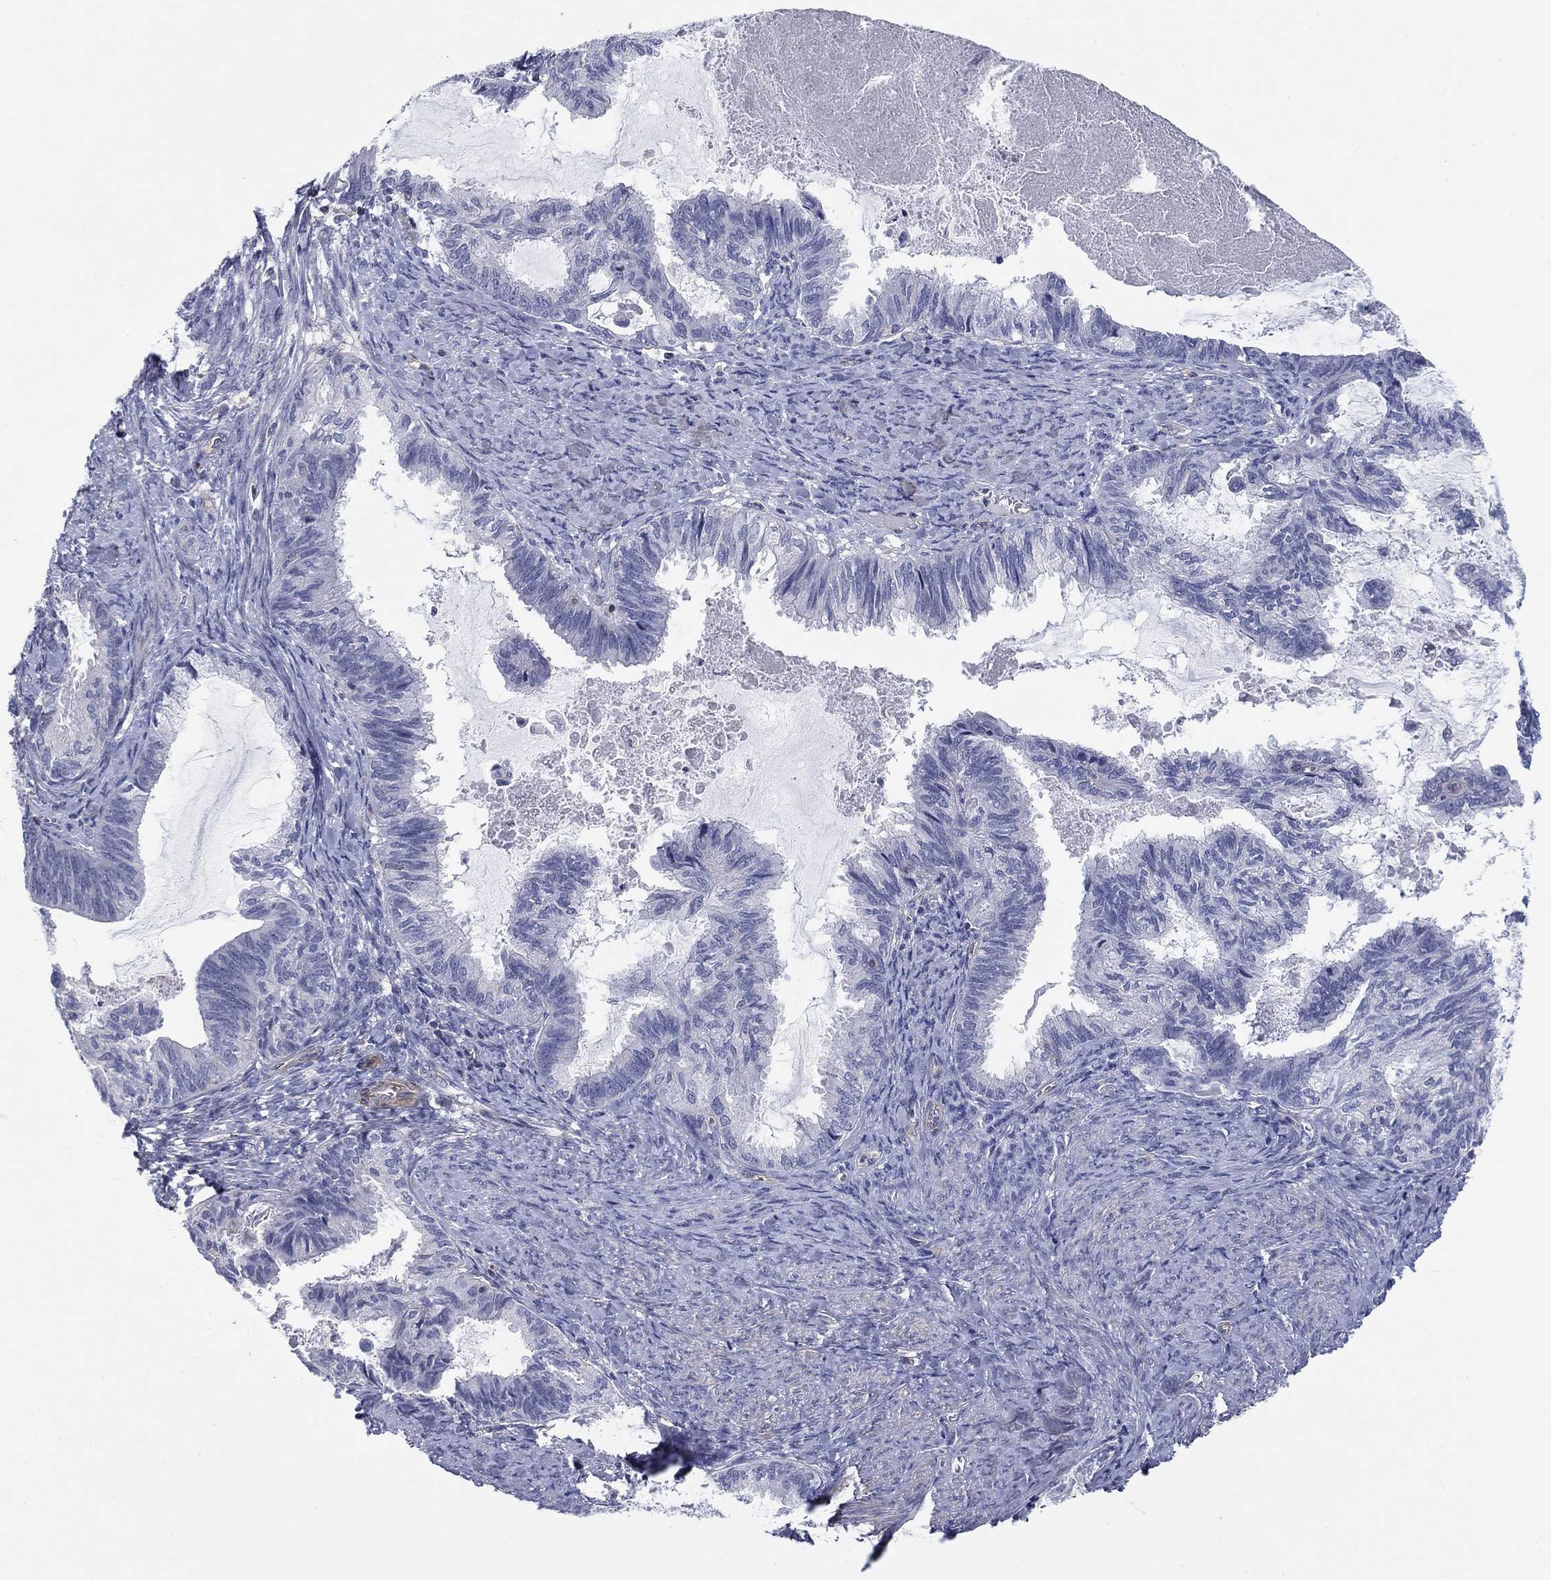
{"staining": {"intensity": "negative", "quantity": "none", "location": "none"}, "tissue": "endometrial cancer", "cell_type": "Tumor cells", "image_type": "cancer", "snomed": [{"axis": "morphology", "description": "Adenocarcinoma, NOS"}, {"axis": "topography", "description": "Endometrium"}], "caption": "Human endometrial cancer (adenocarcinoma) stained for a protein using immunohistochemistry displays no positivity in tumor cells.", "gene": "PSD4", "patient": {"sex": "female", "age": 86}}